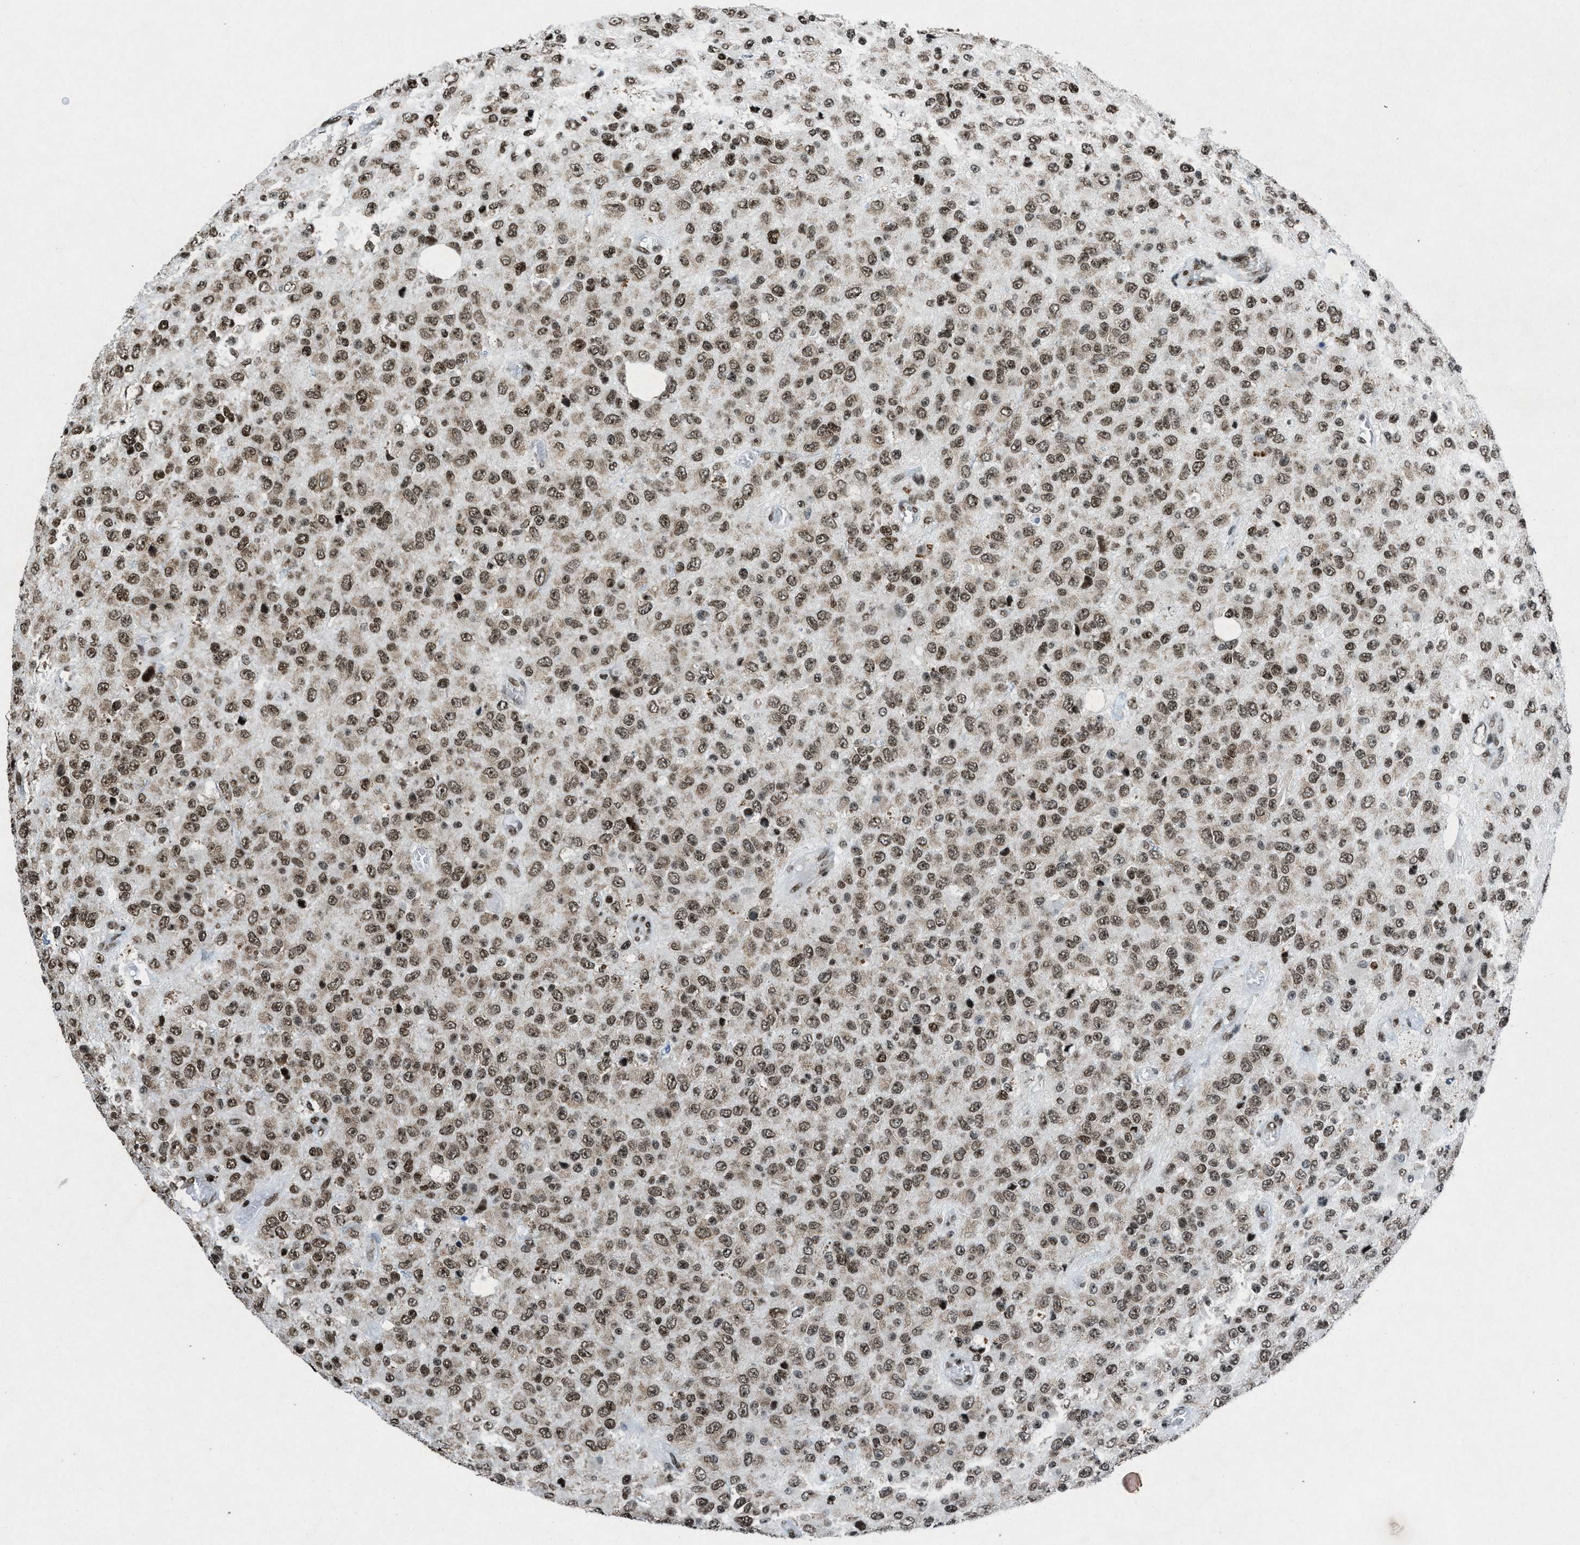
{"staining": {"intensity": "moderate", "quantity": ">75%", "location": "nuclear"}, "tissue": "glioma", "cell_type": "Tumor cells", "image_type": "cancer", "snomed": [{"axis": "morphology", "description": "Glioma, malignant, High grade"}, {"axis": "topography", "description": "pancreas cauda"}], "caption": "A brown stain highlights moderate nuclear staining of a protein in high-grade glioma (malignant) tumor cells.", "gene": "NXF1", "patient": {"sex": "male", "age": 60}}